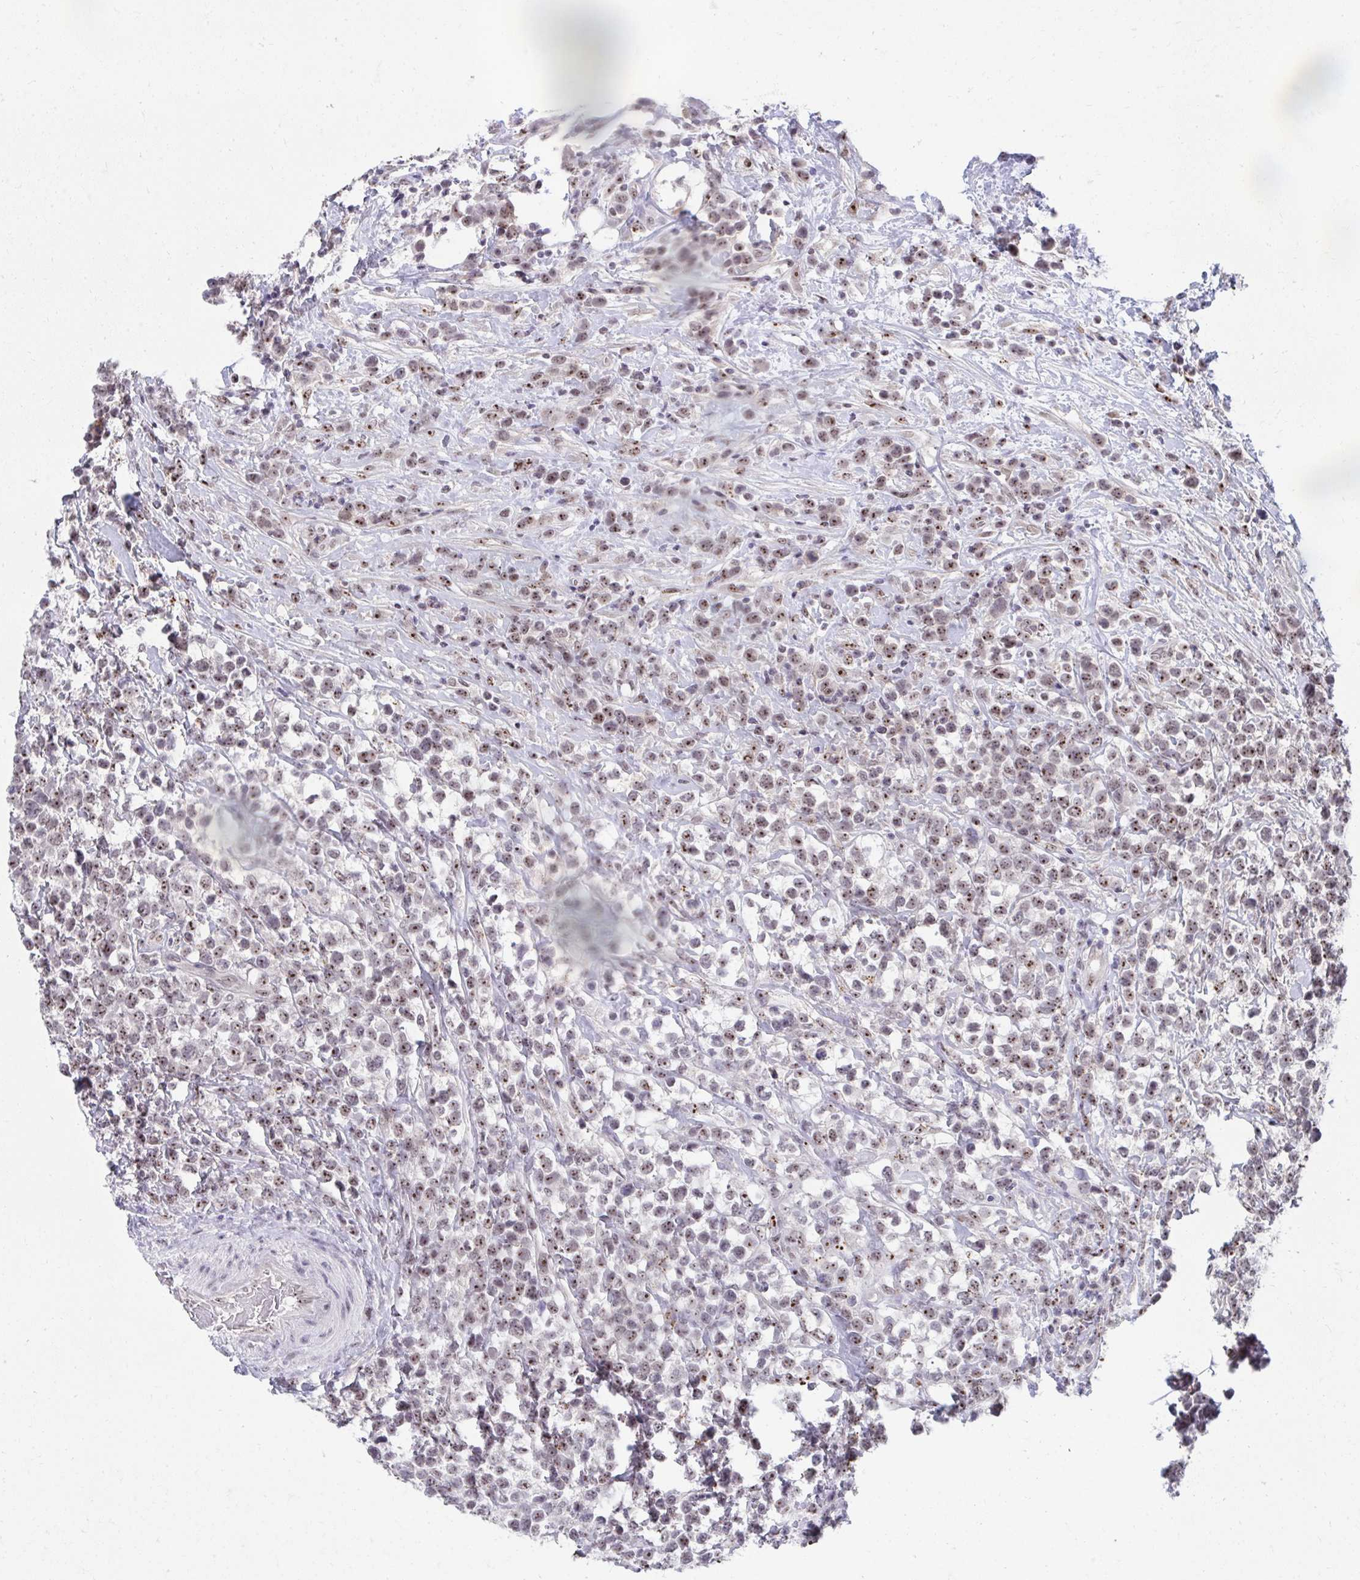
{"staining": {"intensity": "moderate", "quantity": "25%-75%", "location": "nuclear"}, "tissue": "lymphoma", "cell_type": "Tumor cells", "image_type": "cancer", "snomed": [{"axis": "morphology", "description": "Malignant lymphoma, non-Hodgkin's type, High grade"}, {"axis": "topography", "description": "Soft tissue"}], "caption": "Immunohistochemistry micrograph of malignant lymphoma, non-Hodgkin's type (high-grade) stained for a protein (brown), which exhibits medium levels of moderate nuclear expression in about 25%-75% of tumor cells.", "gene": "HIRA", "patient": {"sex": "female", "age": 56}}